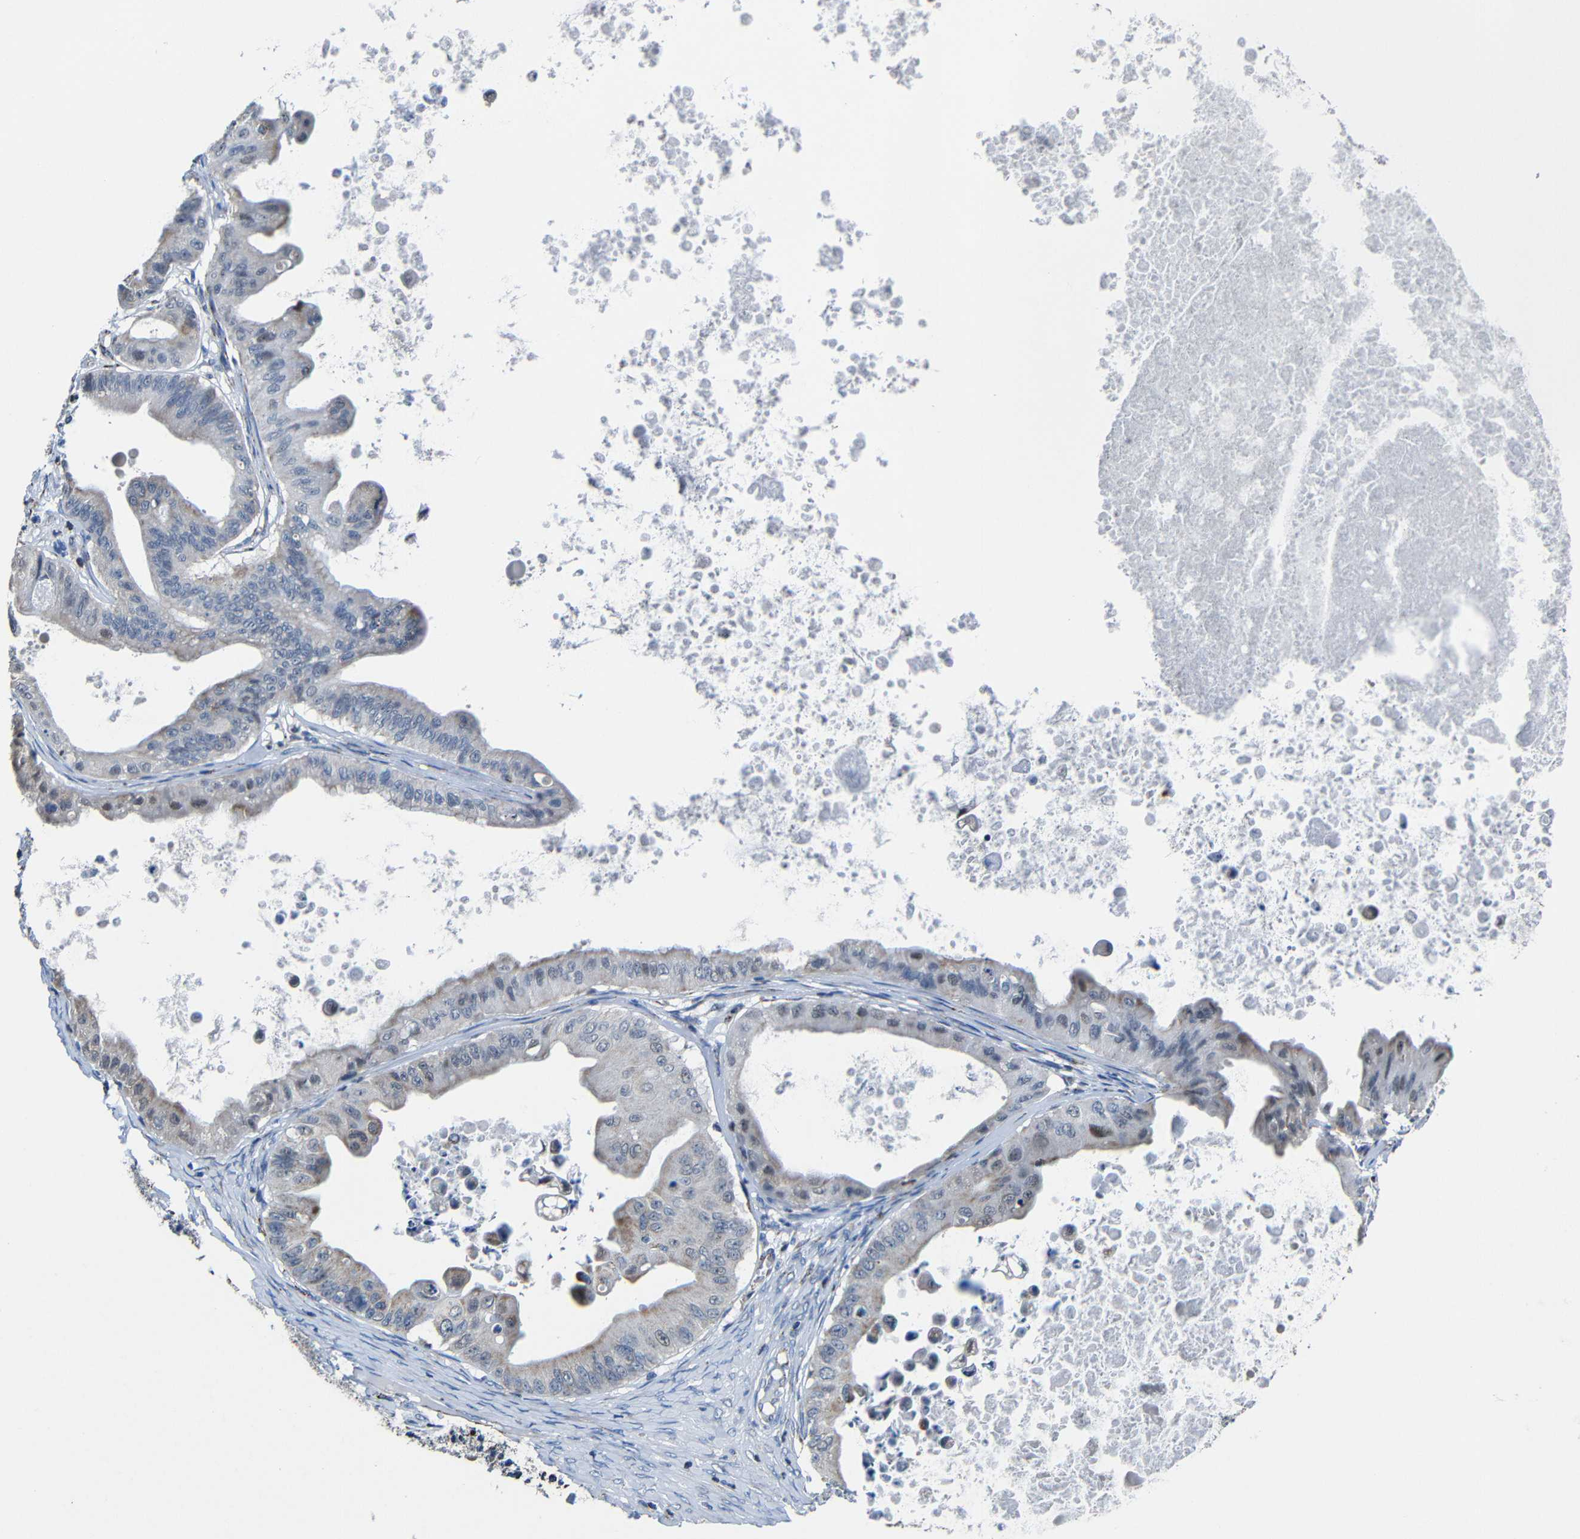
{"staining": {"intensity": "weak", "quantity": "<25%", "location": "cytoplasmic/membranous"}, "tissue": "ovarian cancer", "cell_type": "Tumor cells", "image_type": "cancer", "snomed": [{"axis": "morphology", "description": "Cystadenocarcinoma, mucinous, NOS"}, {"axis": "topography", "description": "Ovary"}], "caption": "High magnification brightfield microscopy of mucinous cystadenocarcinoma (ovarian) stained with DAB (3,3'-diaminobenzidine) (brown) and counterstained with hematoxylin (blue): tumor cells show no significant staining.", "gene": "CA5B", "patient": {"sex": "female", "age": 37}}